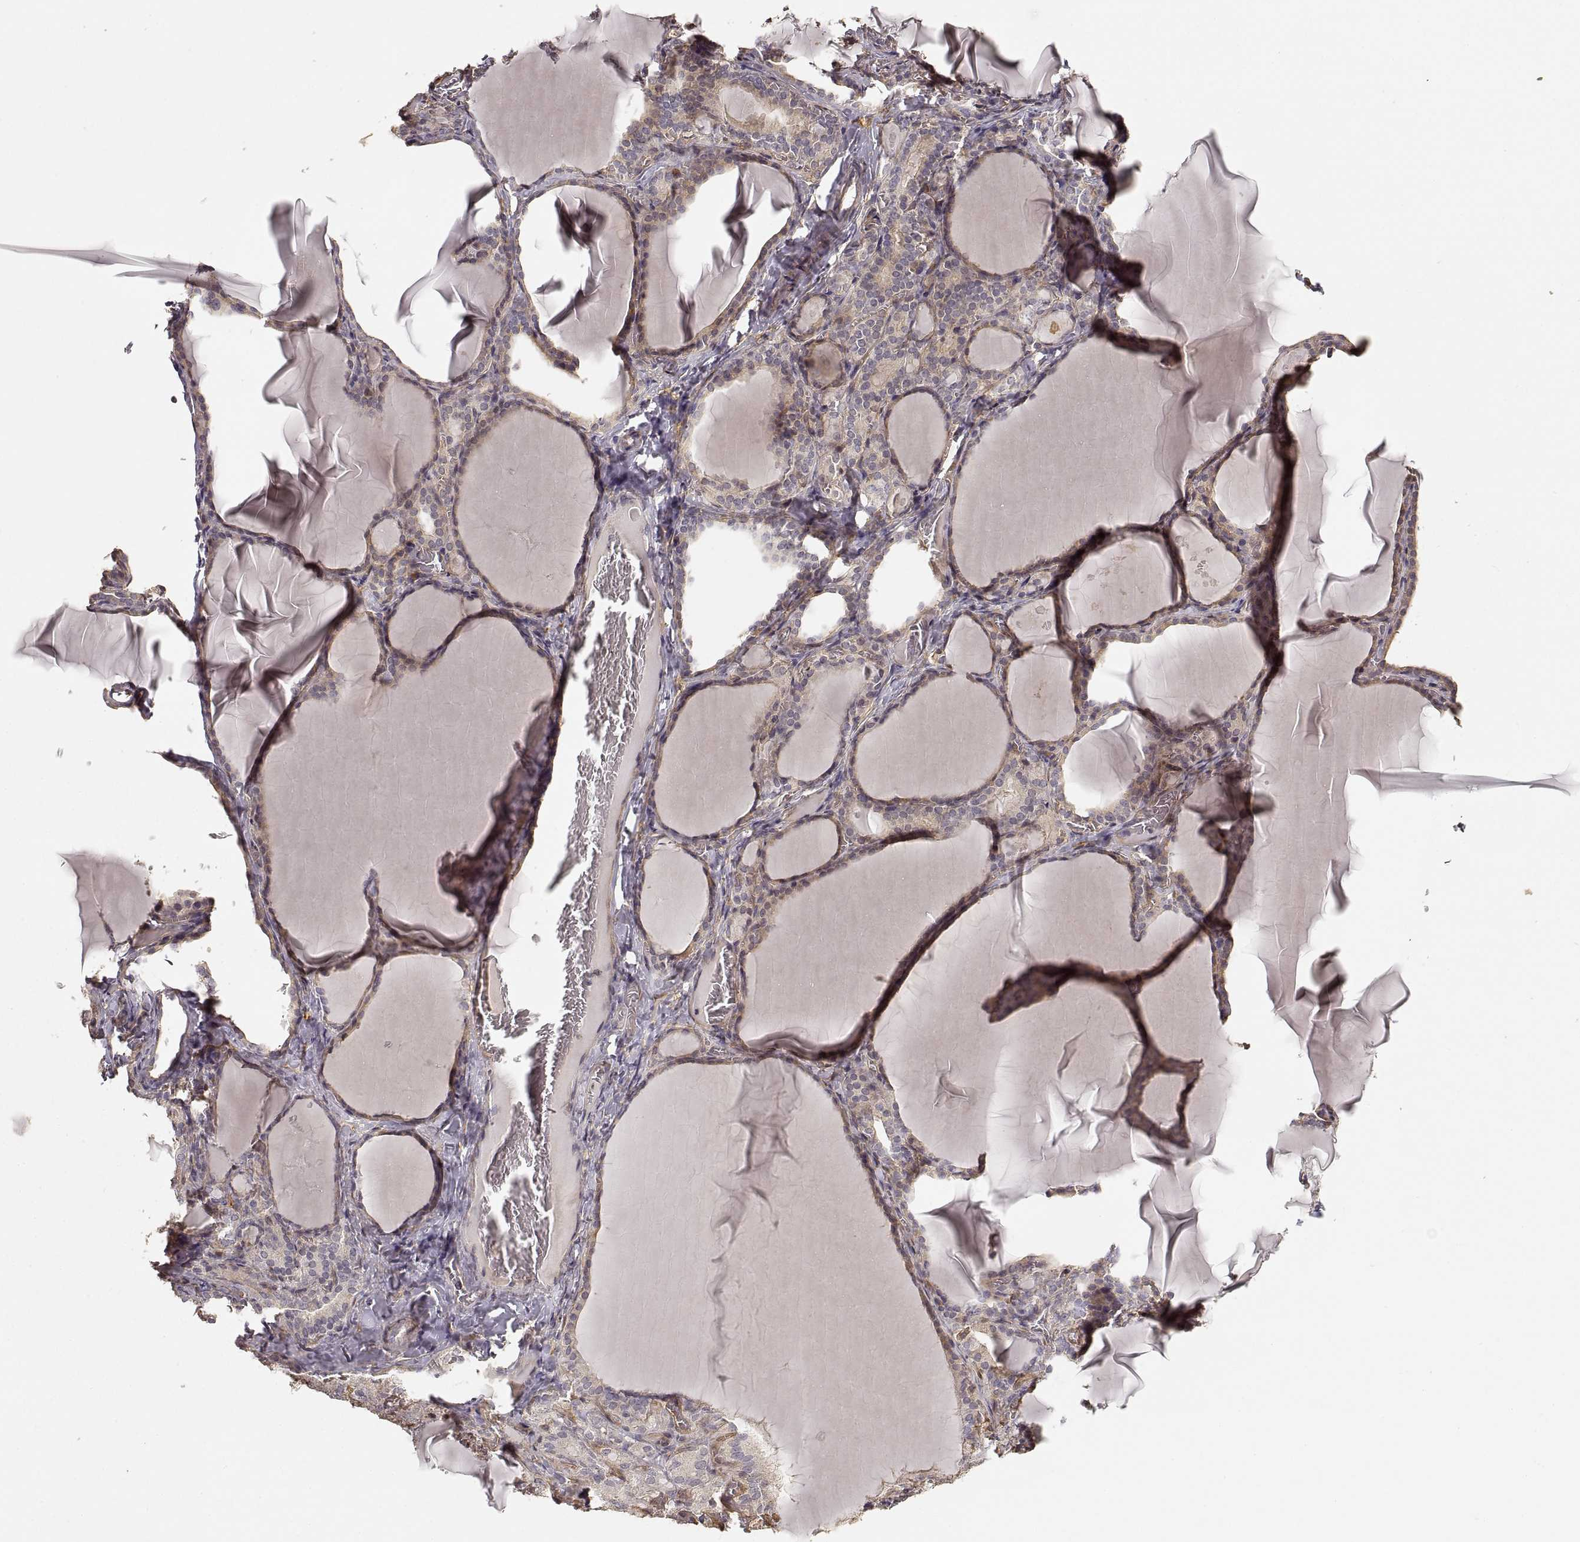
{"staining": {"intensity": "weak", "quantity": "25%-75%", "location": "cytoplasmic/membranous"}, "tissue": "thyroid gland", "cell_type": "Glandular cells", "image_type": "normal", "snomed": [{"axis": "morphology", "description": "Normal tissue, NOS"}, {"axis": "morphology", "description": "Hyperplasia, NOS"}, {"axis": "topography", "description": "Thyroid gland"}], "caption": "Weak cytoplasmic/membranous staining for a protein is present in approximately 25%-75% of glandular cells of unremarkable thyroid gland using immunohistochemistry (IHC).", "gene": "LAMA4", "patient": {"sex": "female", "age": 27}}